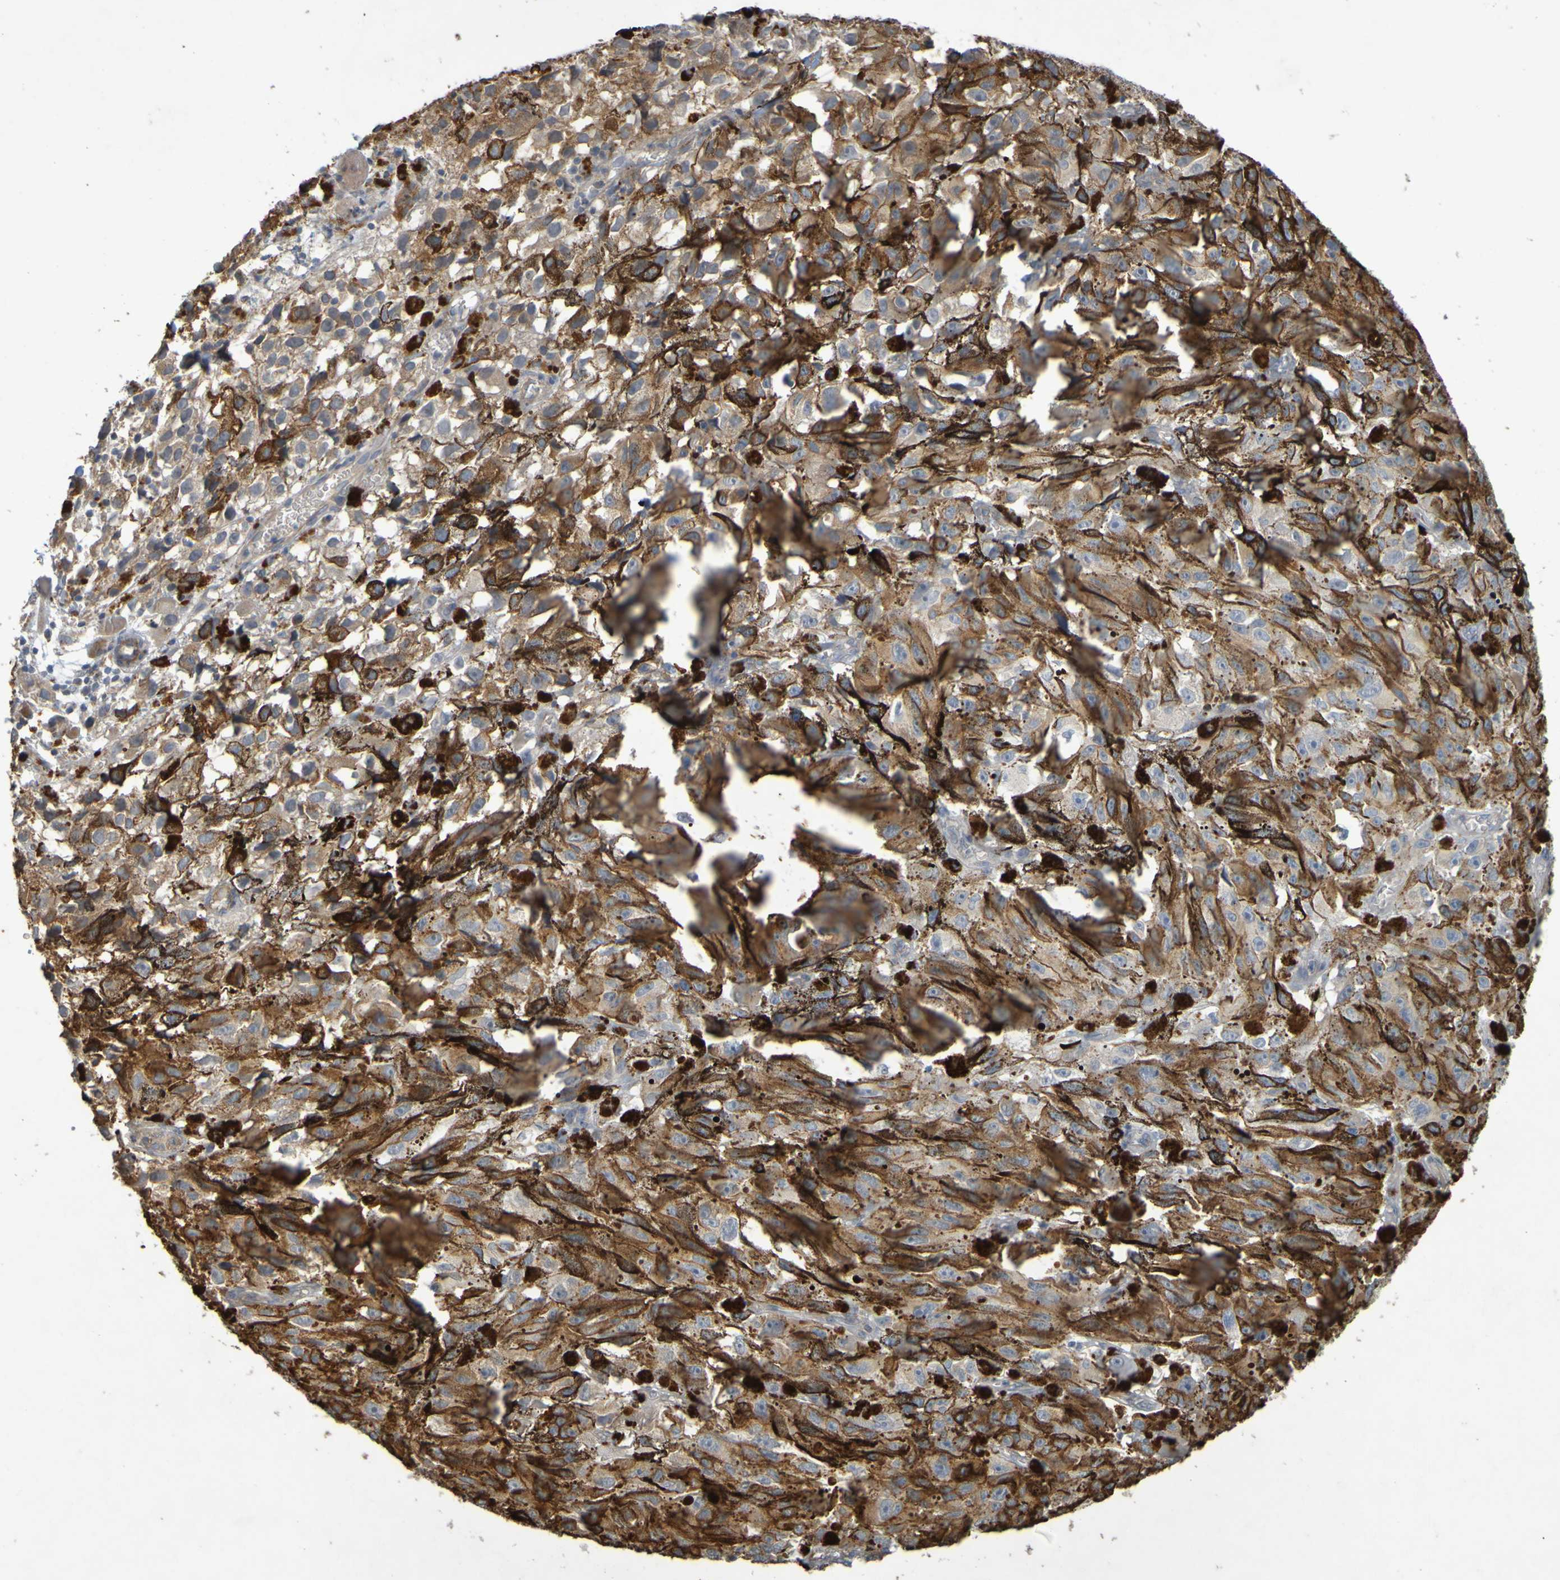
{"staining": {"intensity": "moderate", "quantity": ">75%", "location": "cytoplasmic/membranous"}, "tissue": "melanoma", "cell_type": "Tumor cells", "image_type": "cancer", "snomed": [{"axis": "morphology", "description": "Malignant melanoma, NOS"}, {"axis": "topography", "description": "Skin"}], "caption": "High-power microscopy captured an immunohistochemistry (IHC) micrograph of malignant melanoma, revealing moderate cytoplasmic/membranous expression in approximately >75% of tumor cells.", "gene": "B3GAT2", "patient": {"sex": "female", "age": 104}}